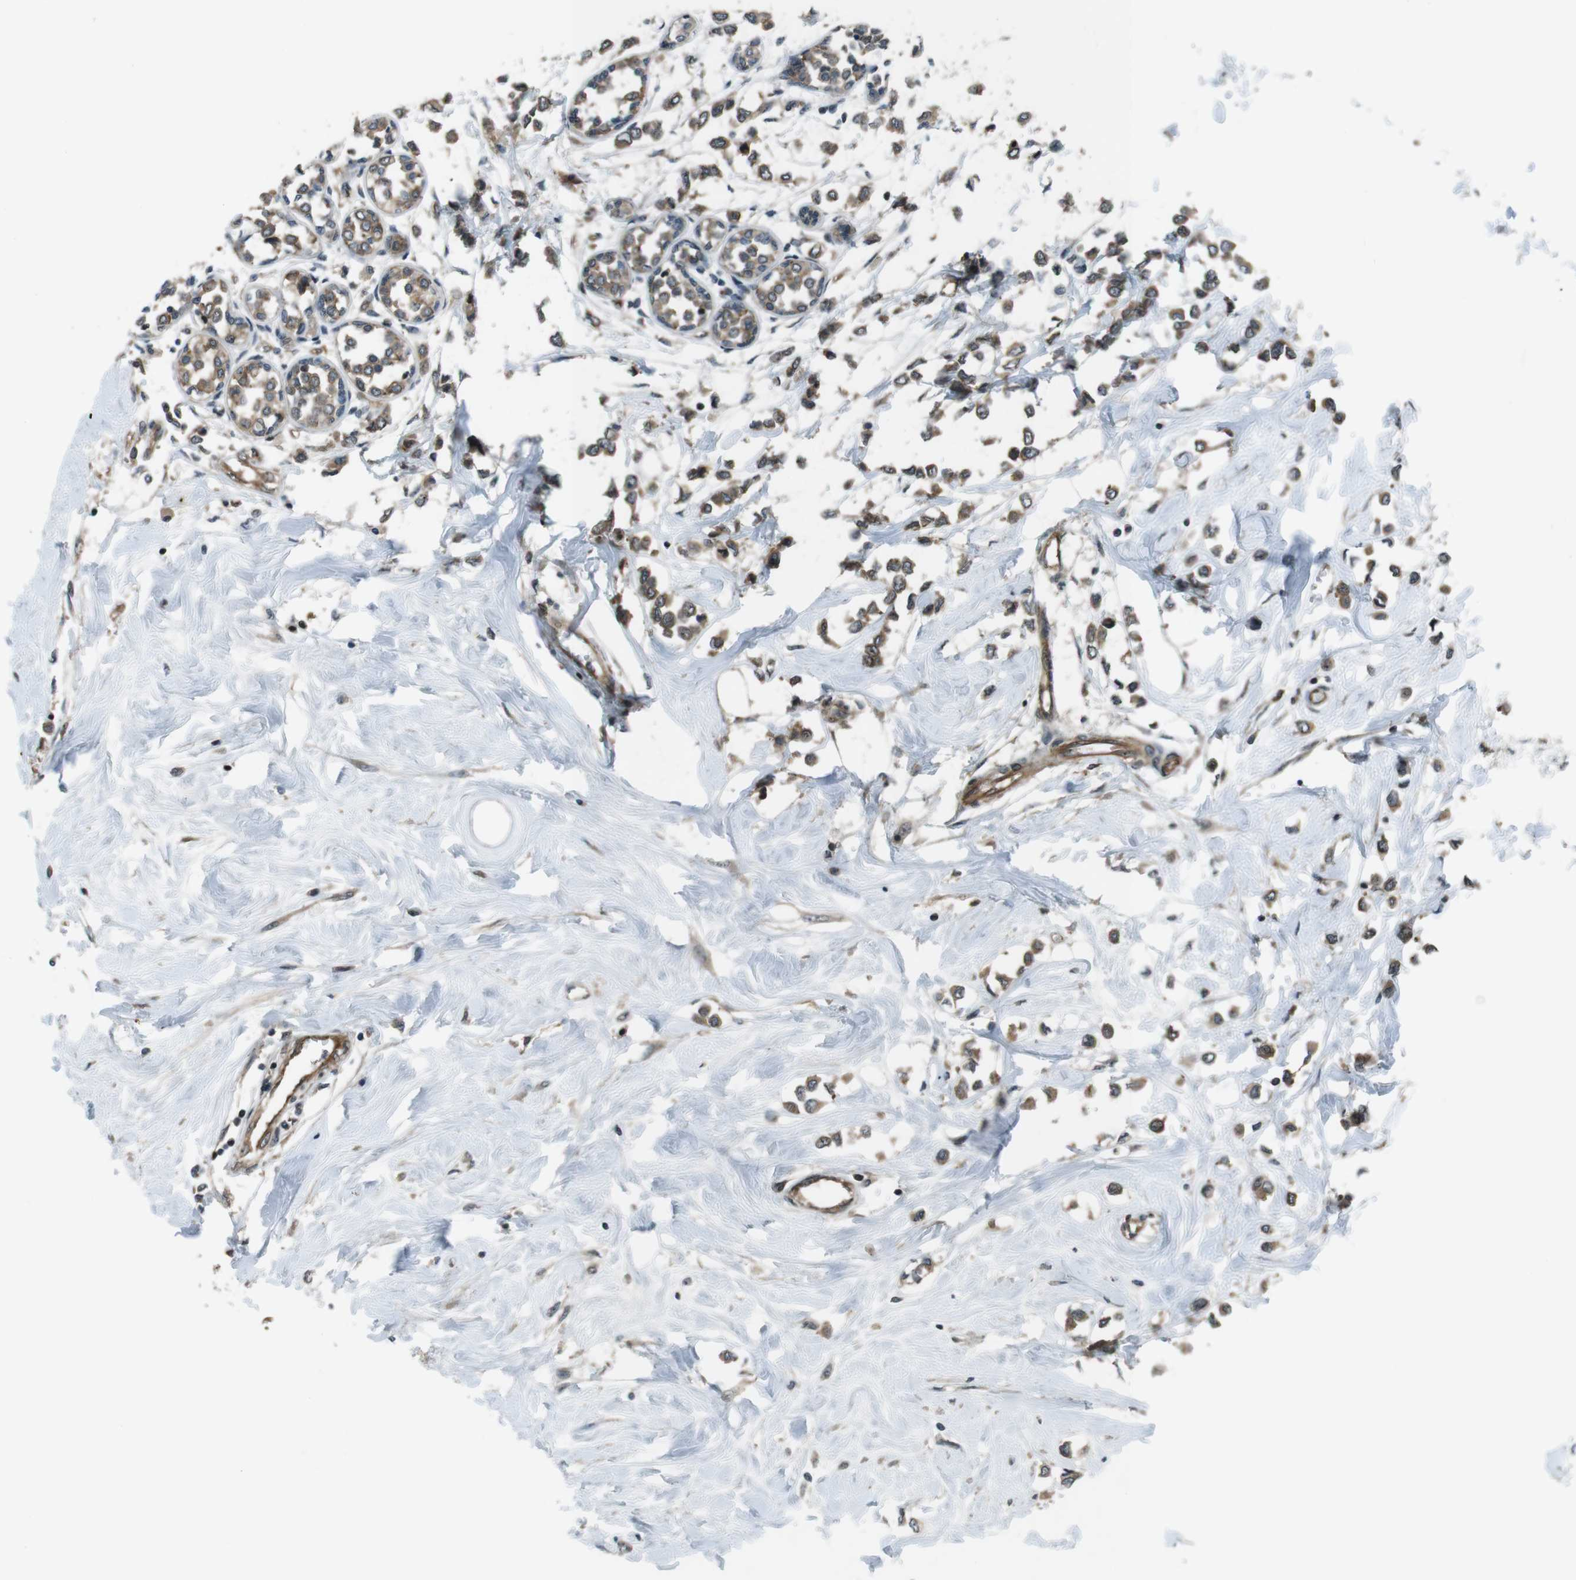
{"staining": {"intensity": "moderate", "quantity": "25%-75%", "location": "cytoplasmic/membranous"}, "tissue": "breast cancer", "cell_type": "Tumor cells", "image_type": "cancer", "snomed": [{"axis": "morphology", "description": "Lobular carcinoma"}, {"axis": "topography", "description": "Breast"}], "caption": "IHC histopathology image of human breast cancer stained for a protein (brown), which demonstrates medium levels of moderate cytoplasmic/membranous staining in about 25%-75% of tumor cells.", "gene": "TIAM2", "patient": {"sex": "female", "age": 51}}